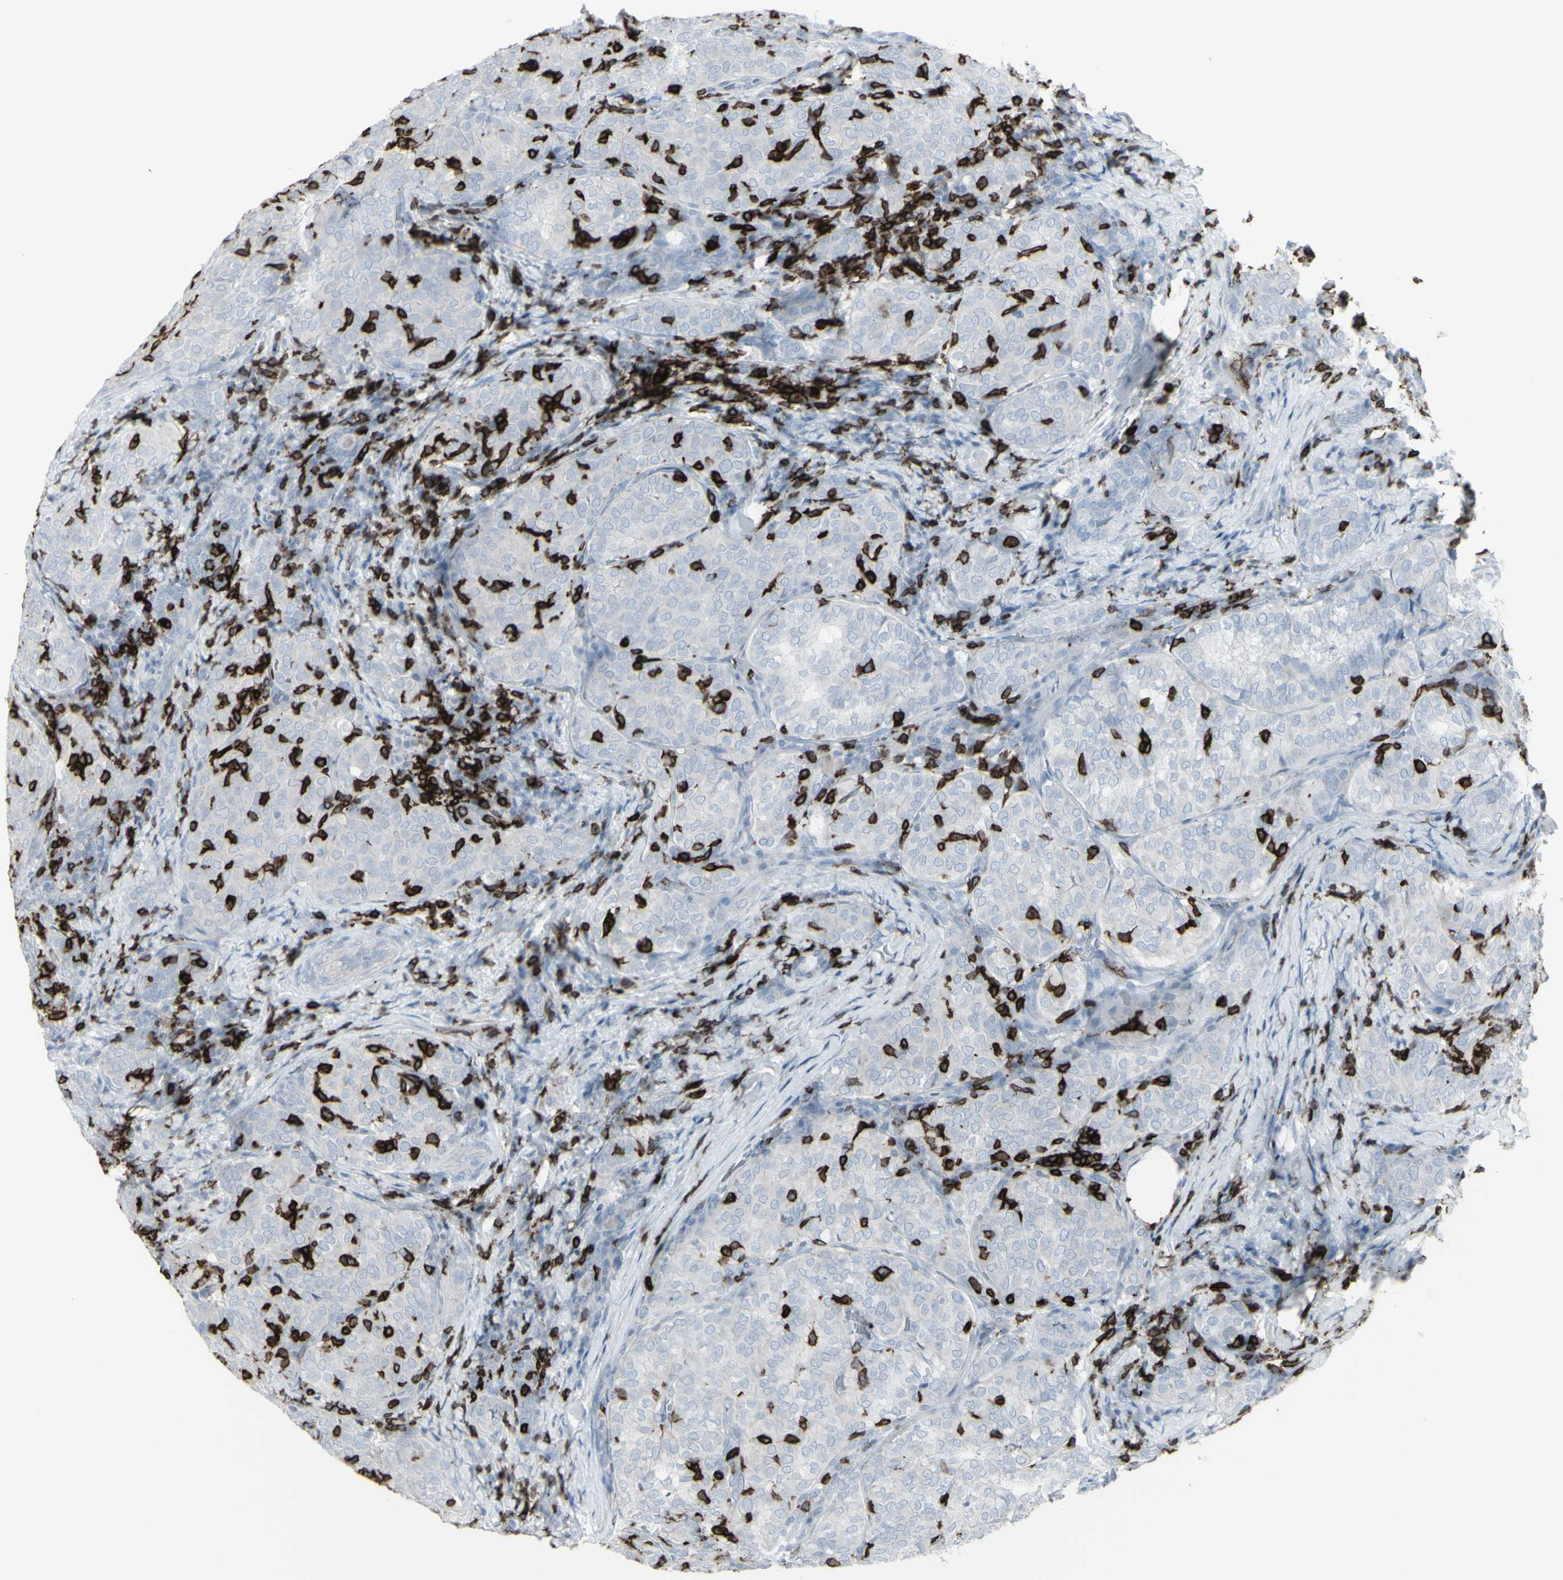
{"staining": {"intensity": "negative", "quantity": "none", "location": "none"}, "tissue": "thyroid cancer", "cell_type": "Tumor cells", "image_type": "cancer", "snomed": [{"axis": "morphology", "description": "Normal tissue, NOS"}, {"axis": "morphology", "description": "Papillary adenocarcinoma, NOS"}, {"axis": "topography", "description": "Thyroid gland"}], "caption": "Immunohistochemical staining of human thyroid cancer (papillary adenocarcinoma) exhibits no significant staining in tumor cells.", "gene": "CD247", "patient": {"sex": "female", "age": 30}}